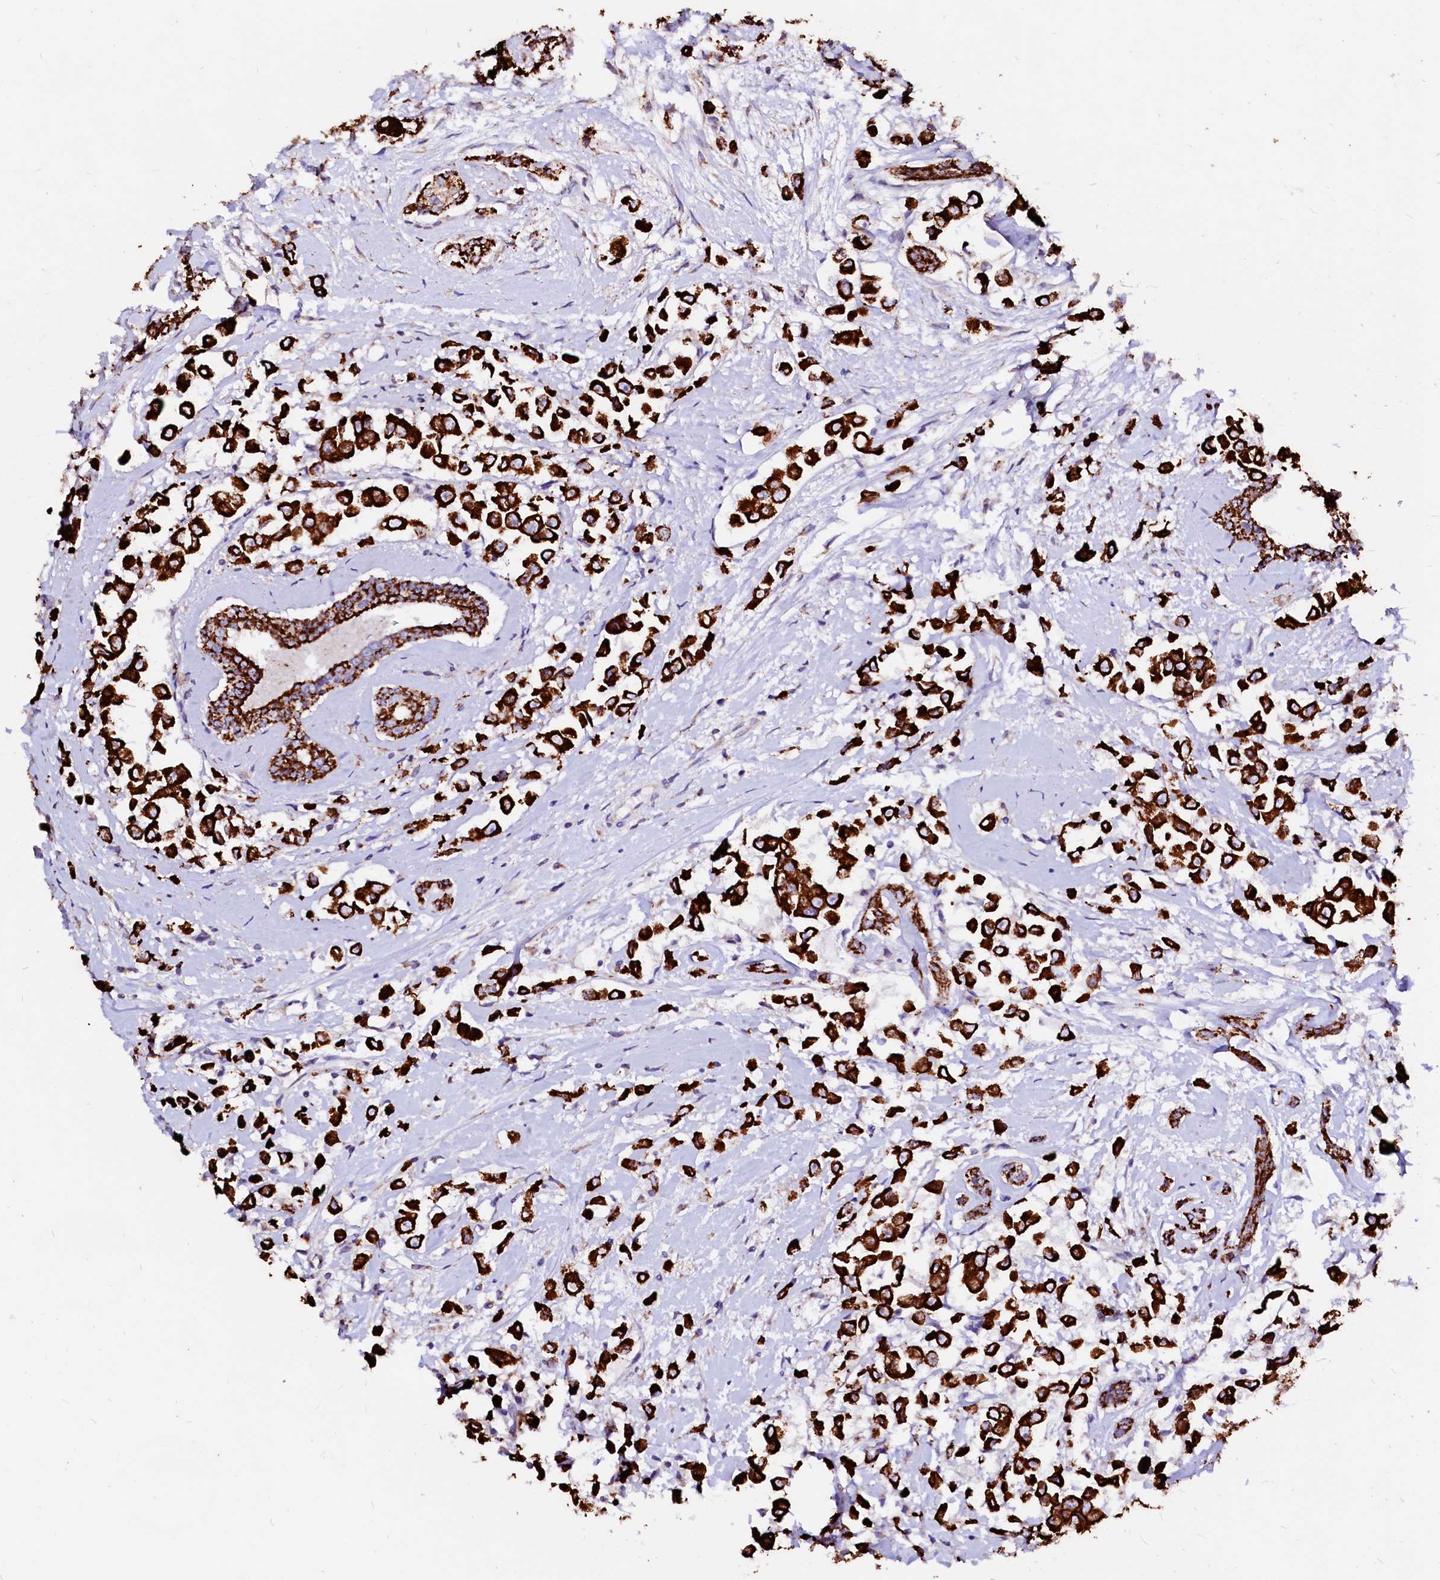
{"staining": {"intensity": "strong", "quantity": ">75%", "location": "cytoplasmic/membranous"}, "tissue": "breast cancer", "cell_type": "Tumor cells", "image_type": "cancer", "snomed": [{"axis": "morphology", "description": "Duct carcinoma"}, {"axis": "topography", "description": "Breast"}], "caption": "A high-resolution micrograph shows immunohistochemistry (IHC) staining of breast cancer, which shows strong cytoplasmic/membranous expression in approximately >75% of tumor cells.", "gene": "MAOB", "patient": {"sex": "female", "age": 87}}